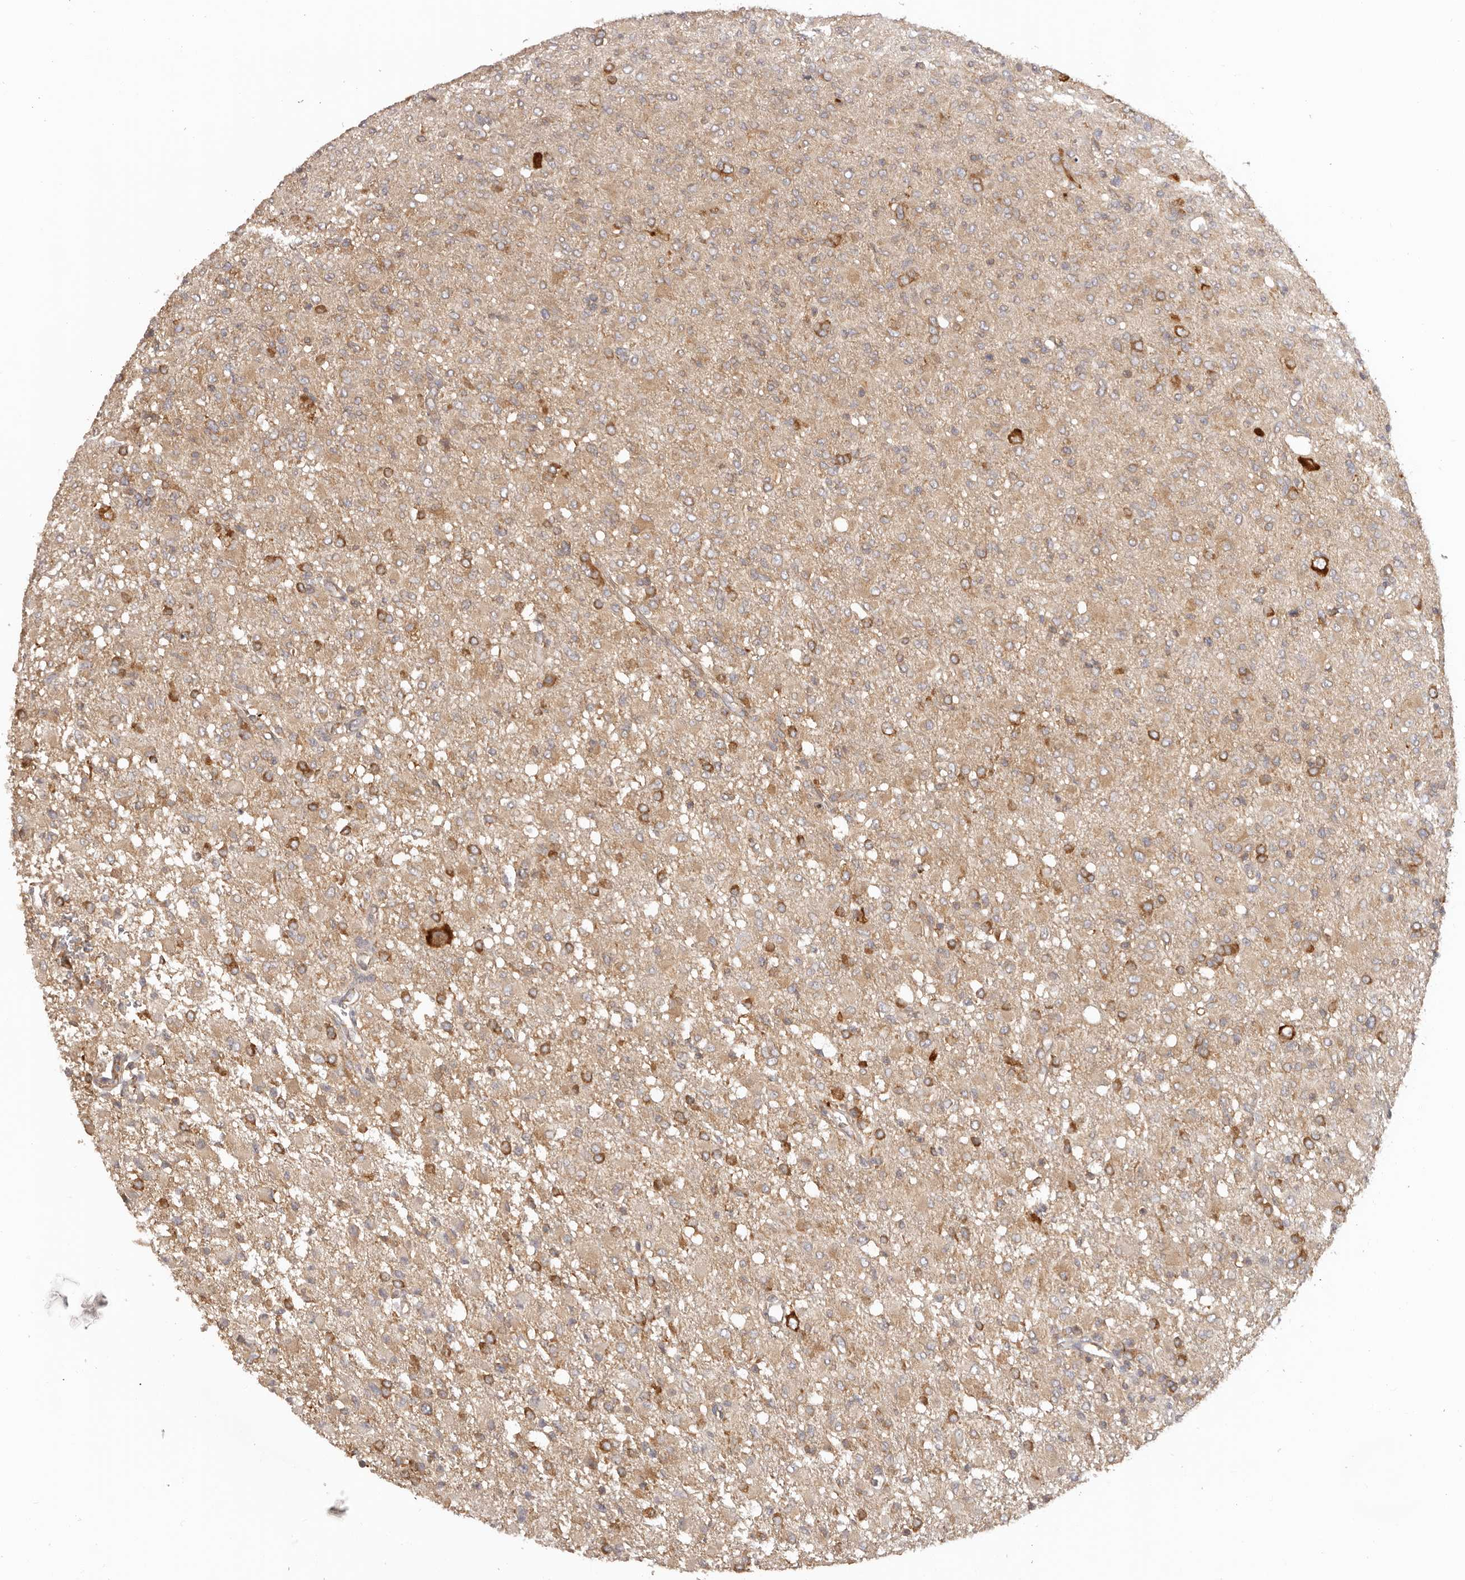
{"staining": {"intensity": "moderate", "quantity": "25%-75%", "location": "cytoplasmic/membranous"}, "tissue": "glioma", "cell_type": "Tumor cells", "image_type": "cancer", "snomed": [{"axis": "morphology", "description": "Glioma, malignant, High grade"}, {"axis": "topography", "description": "Brain"}], "caption": "Malignant glioma (high-grade) tissue exhibits moderate cytoplasmic/membranous expression in approximately 25%-75% of tumor cells The protein is stained brown, and the nuclei are stained in blue (DAB IHC with brightfield microscopy, high magnification).", "gene": "EEF1E1", "patient": {"sex": "female", "age": 57}}